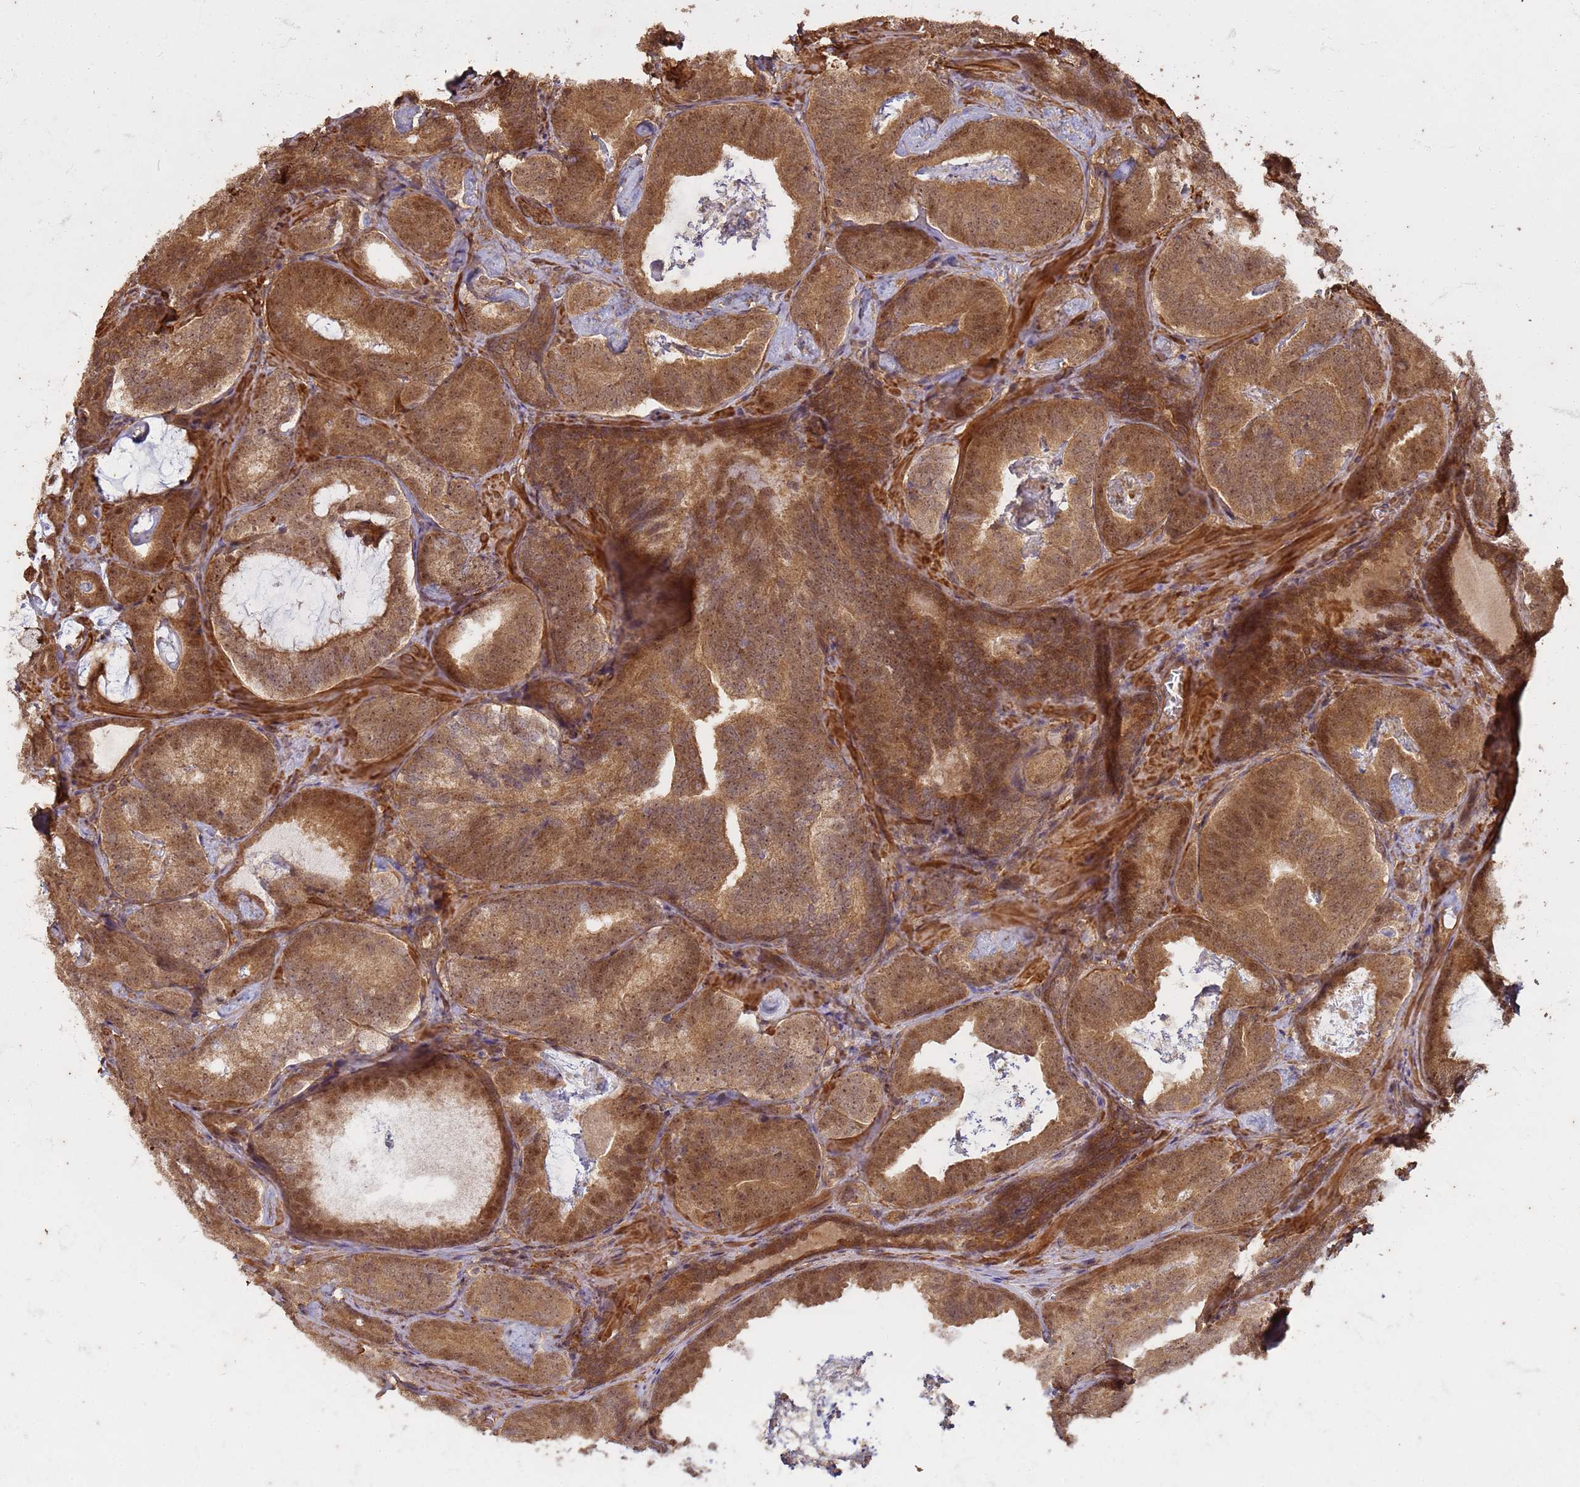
{"staining": {"intensity": "moderate", "quantity": ">75%", "location": "cytoplasmic/membranous,nuclear"}, "tissue": "prostate cancer", "cell_type": "Tumor cells", "image_type": "cancer", "snomed": [{"axis": "morphology", "description": "Adenocarcinoma, Low grade"}, {"axis": "topography", "description": "Prostate"}], "caption": "Prostate cancer (adenocarcinoma (low-grade)) stained with a brown dye demonstrates moderate cytoplasmic/membranous and nuclear positive expression in approximately >75% of tumor cells.", "gene": "KIF26A", "patient": {"sex": "male", "age": 60}}